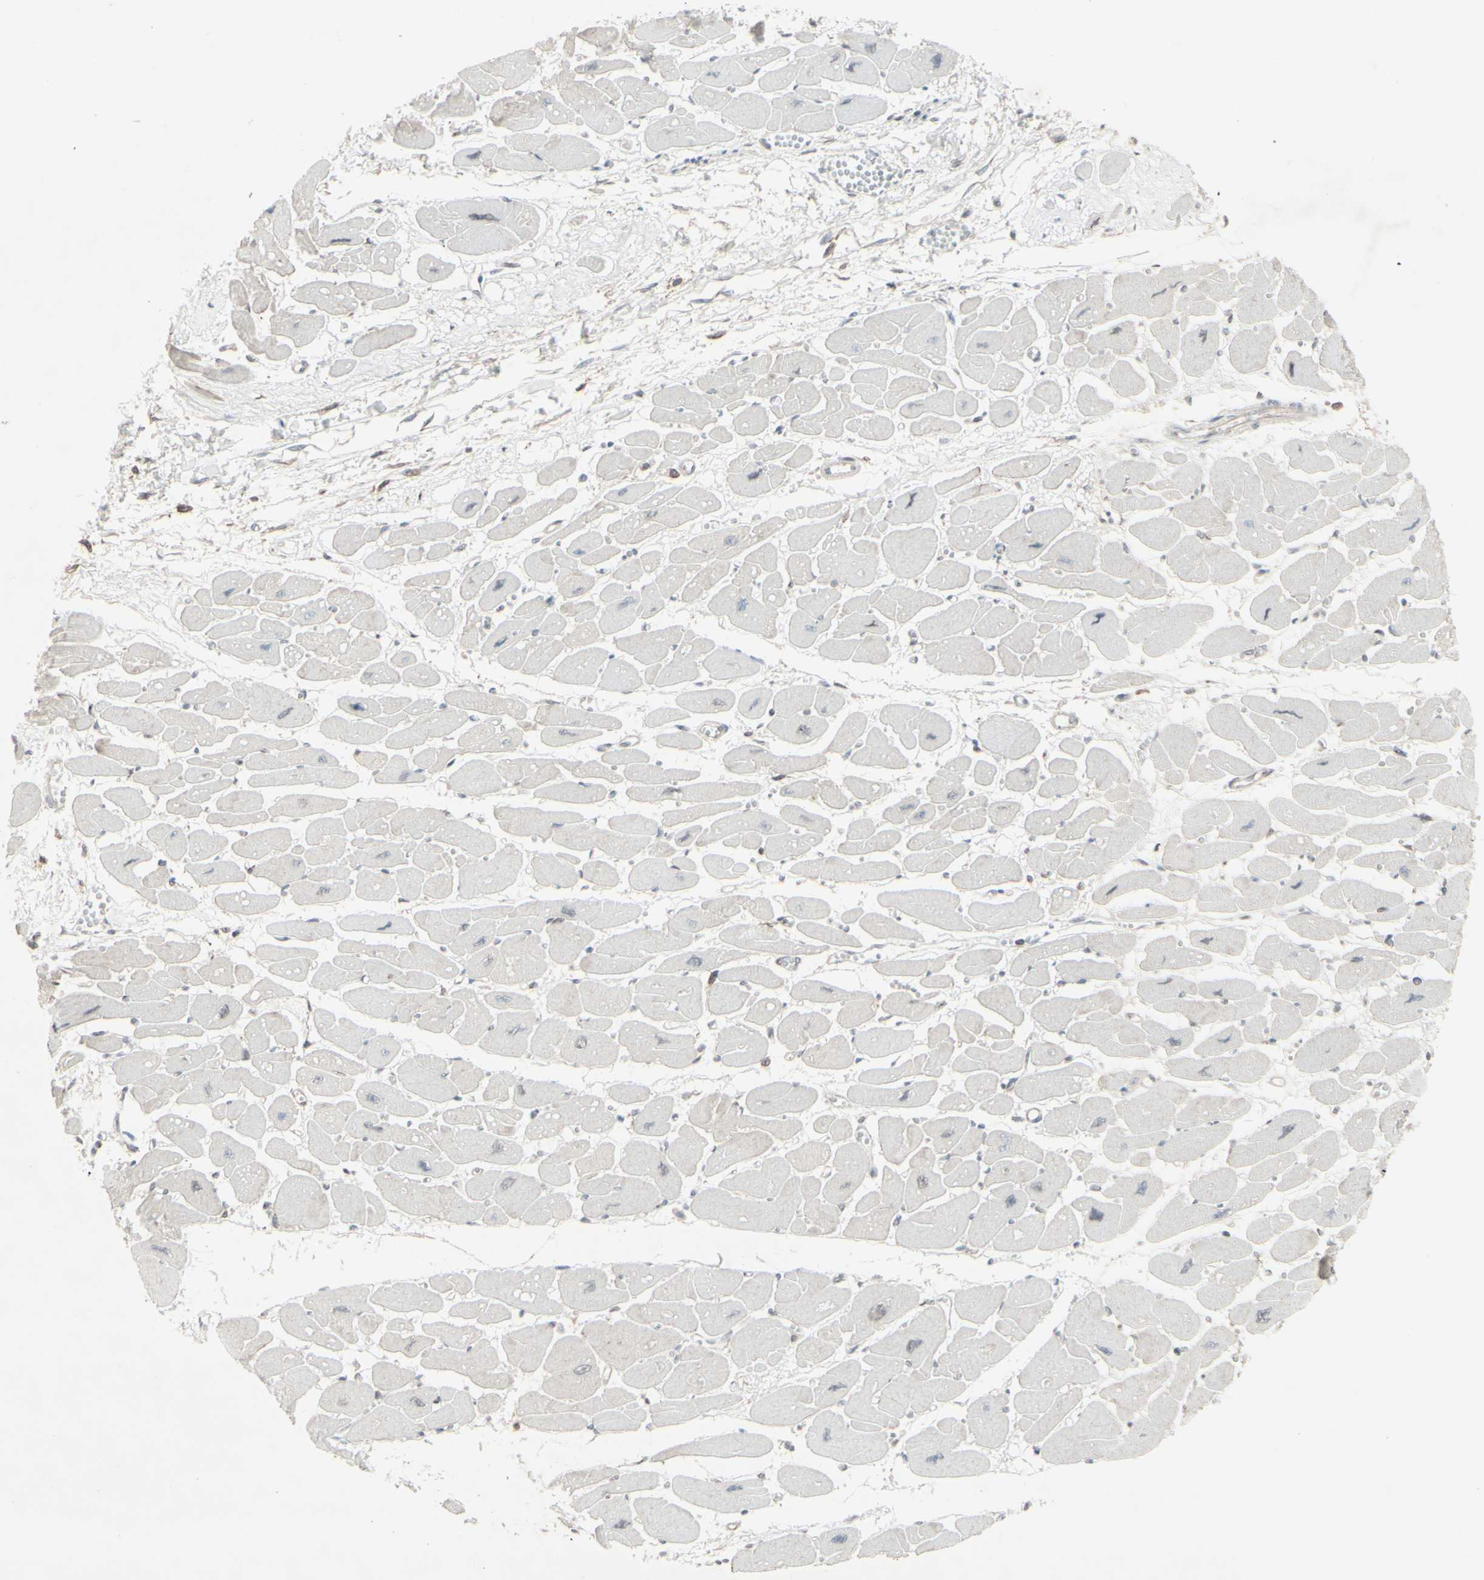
{"staining": {"intensity": "moderate", "quantity": "<25%", "location": "nuclear"}, "tissue": "heart muscle", "cell_type": "Cardiomyocytes", "image_type": "normal", "snomed": [{"axis": "morphology", "description": "Normal tissue, NOS"}, {"axis": "topography", "description": "Heart"}], "caption": "The image reveals immunohistochemical staining of normal heart muscle. There is moderate nuclear expression is identified in about <25% of cardiomyocytes.", "gene": "CD33", "patient": {"sex": "female", "age": 54}}